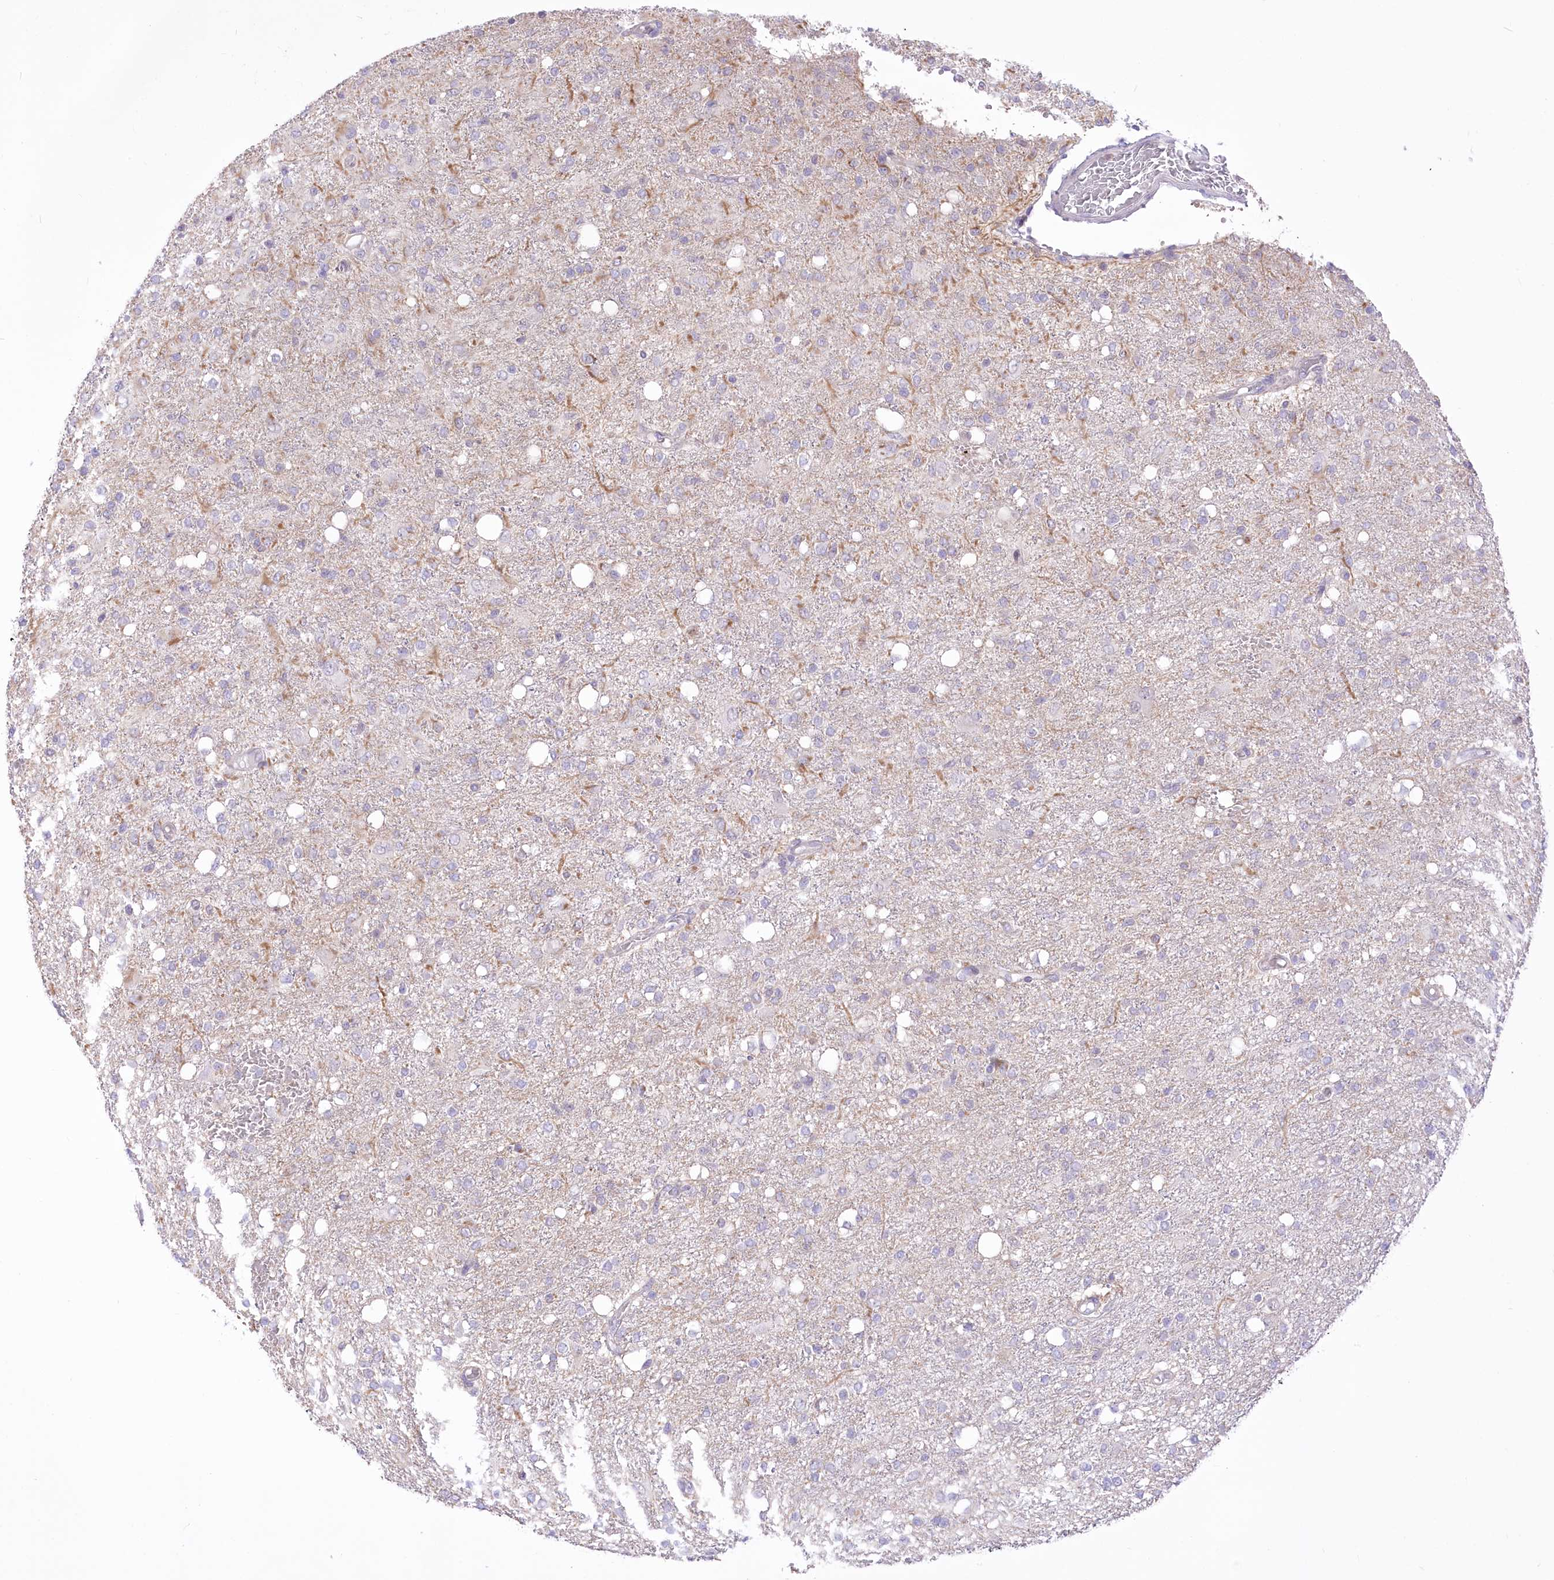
{"staining": {"intensity": "negative", "quantity": "none", "location": "none"}, "tissue": "glioma", "cell_type": "Tumor cells", "image_type": "cancer", "snomed": [{"axis": "morphology", "description": "Glioma, malignant, High grade"}, {"axis": "topography", "description": "Brain"}], "caption": "Immunohistochemical staining of high-grade glioma (malignant) demonstrates no significant expression in tumor cells.", "gene": "BEND7", "patient": {"sex": "female", "age": 59}}